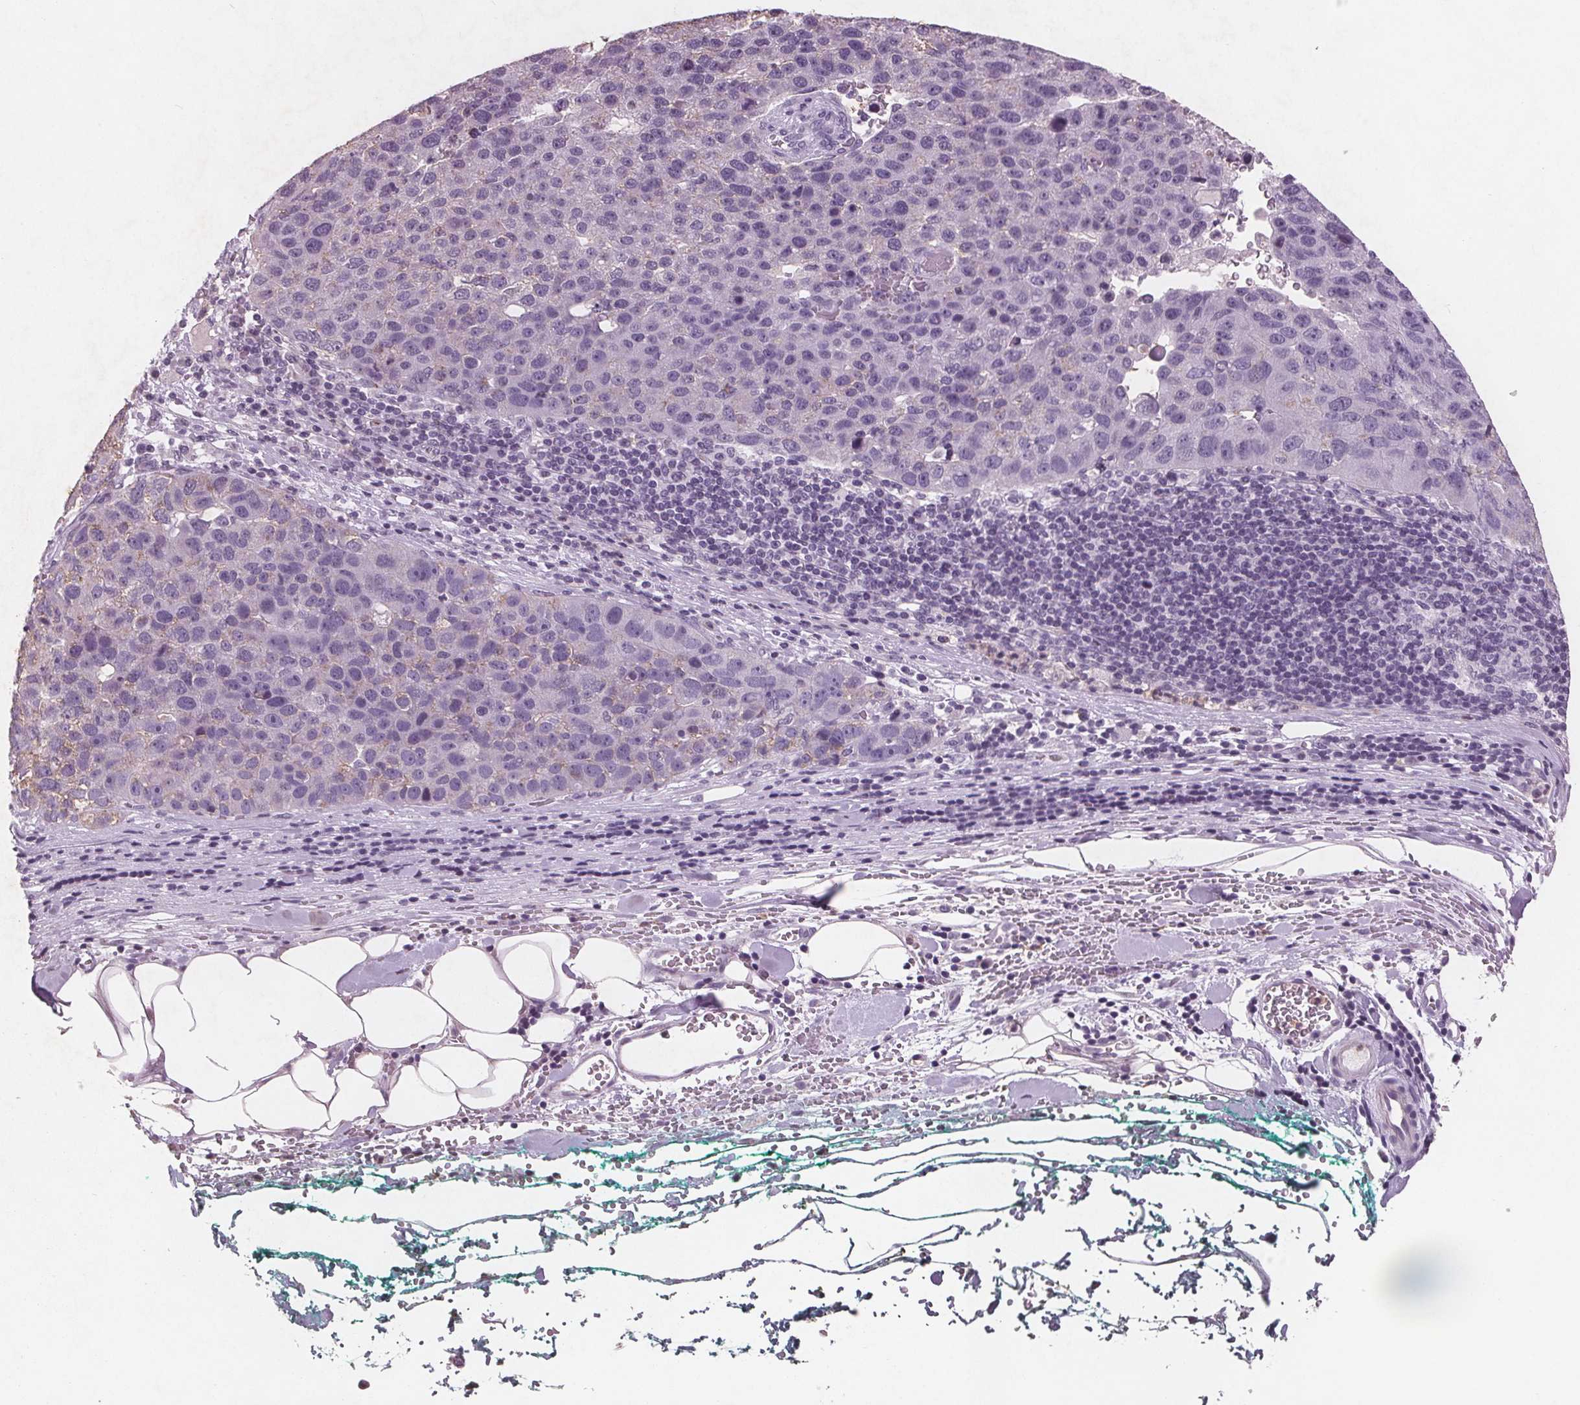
{"staining": {"intensity": "negative", "quantity": "none", "location": "none"}, "tissue": "pancreatic cancer", "cell_type": "Tumor cells", "image_type": "cancer", "snomed": [{"axis": "morphology", "description": "Adenocarcinoma, NOS"}, {"axis": "topography", "description": "Pancreas"}], "caption": "Histopathology image shows no significant protein positivity in tumor cells of adenocarcinoma (pancreatic).", "gene": "PTPN14", "patient": {"sex": "female", "age": 61}}